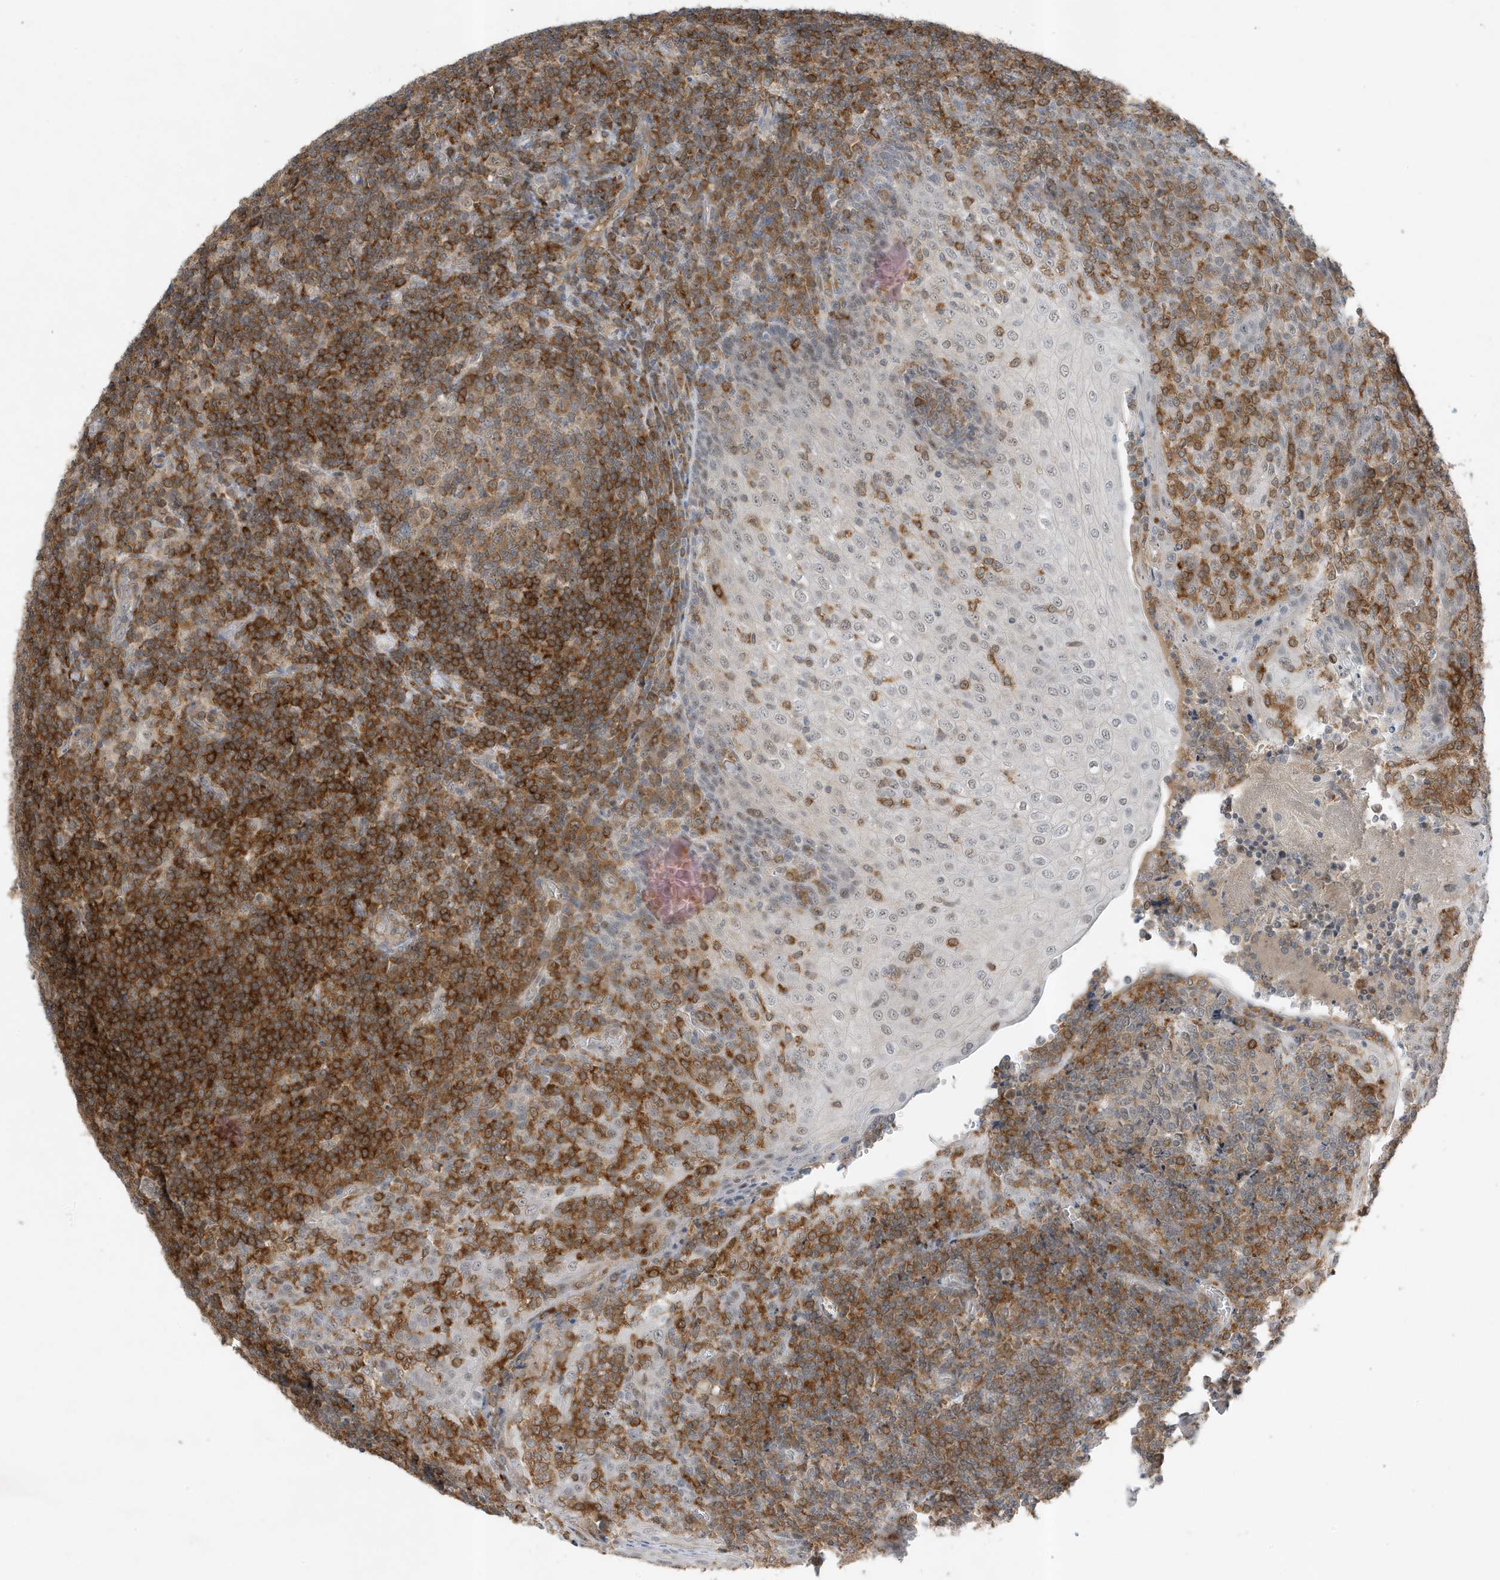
{"staining": {"intensity": "moderate", "quantity": "25%-75%", "location": "cytoplasmic/membranous"}, "tissue": "tonsil", "cell_type": "Germinal center cells", "image_type": "normal", "snomed": [{"axis": "morphology", "description": "Normal tissue, NOS"}, {"axis": "topography", "description": "Tonsil"}], "caption": "The photomicrograph exhibits a brown stain indicating the presence of a protein in the cytoplasmic/membranous of germinal center cells in tonsil.", "gene": "MAST3", "patient": {"sex": "female", "age": 19}}